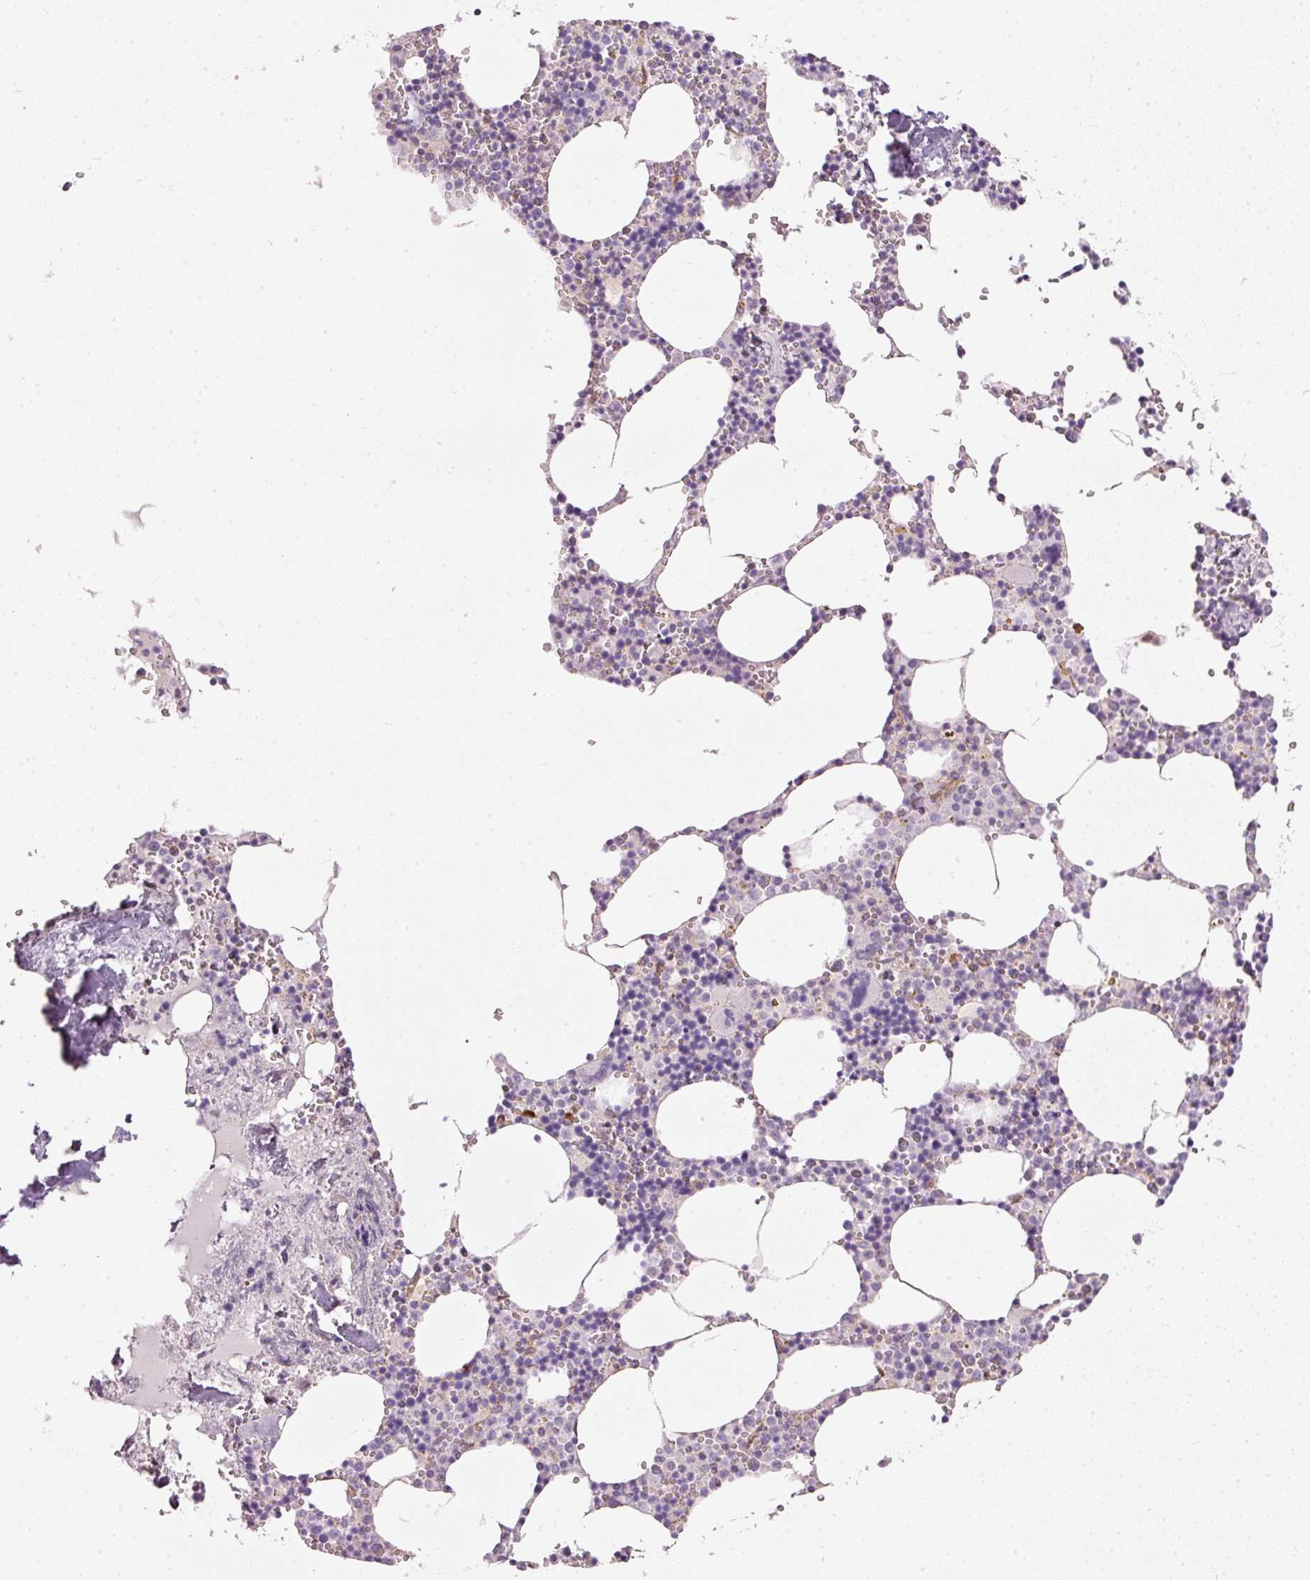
{"staining": {"intensity": "negative", "quantity": "none", "location": "none"}, "tissue": "bone marrow", "cell_type": "Hematopoietic cells", "image_type": "normal", "snomed": [{"axis": "morphology", "description": "Normal tissue, NOS"}, {"axis": "topography", "description": "Bone marrow"}], "caption": "Hematopoietic cells show no significant protein expression in normal bone marrow. (DAB (3,3'-diaminobenzidine) IHC, high magnification).", "gene": "OSR2", "patient": {"sex": "male", "age": 54}}